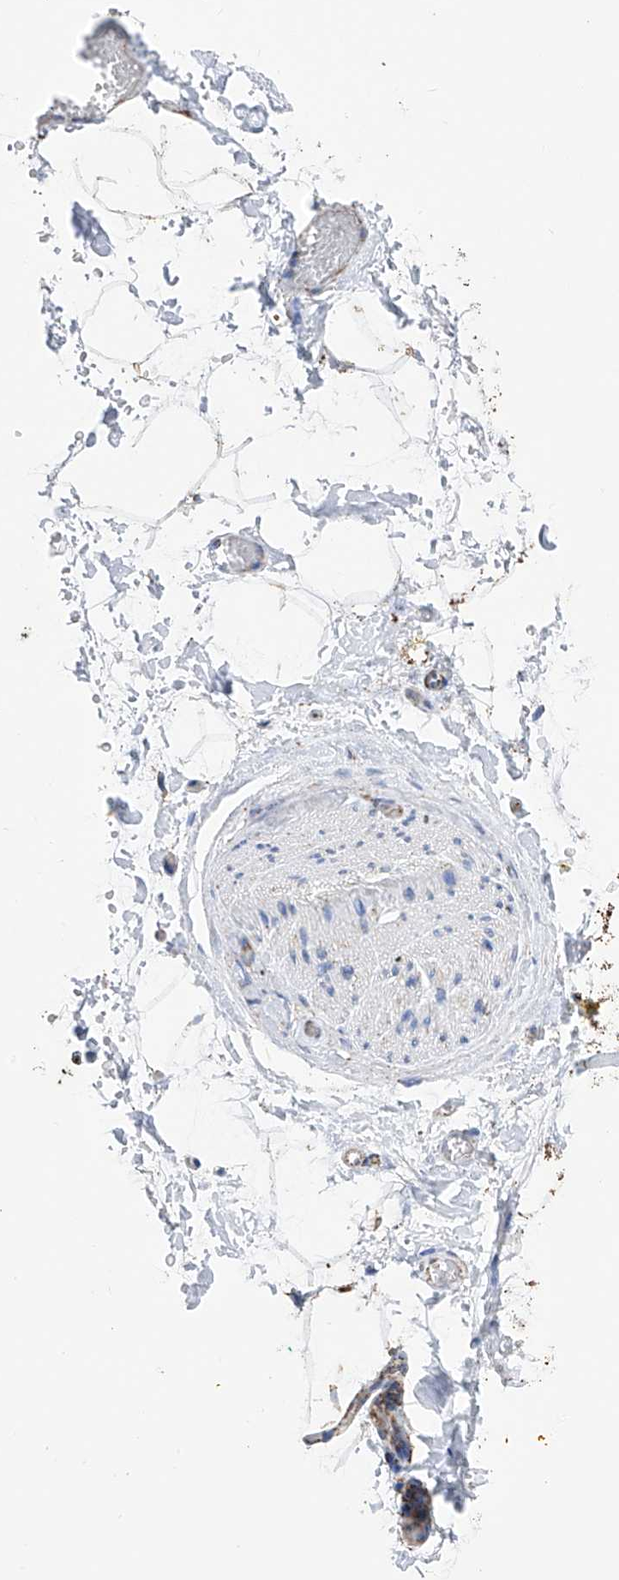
{"staining": {"intensity": "weak", "quantity": "25%-75%", "location": "cytoplasmic/membranous"}, "tissue": "adipose tissue", "cell_type": "Adipocytes", "image_type": "normal", "snomed": [{"axis": "morphology", "description": "Normal tissue, NOS"}, {"axis": "morphology", "description": "Adenocarcinoma, NOS"}, {"axis": "topography", "description": "Pancreas"}, {"axis": "topography", "description": "Peripheral nerve tissue"}], "caption": "Immunohistochemistry of unremarkable human adipose tissue reveals low levels of weak cytoplasmic/membranous positivity in about 25%-75% of adipocytes. (brown staining indicates protein expression, while blue staining denotes nuclei).", "gene": "ATP5PF", "patient": {"sex": "male", "age": 59}}